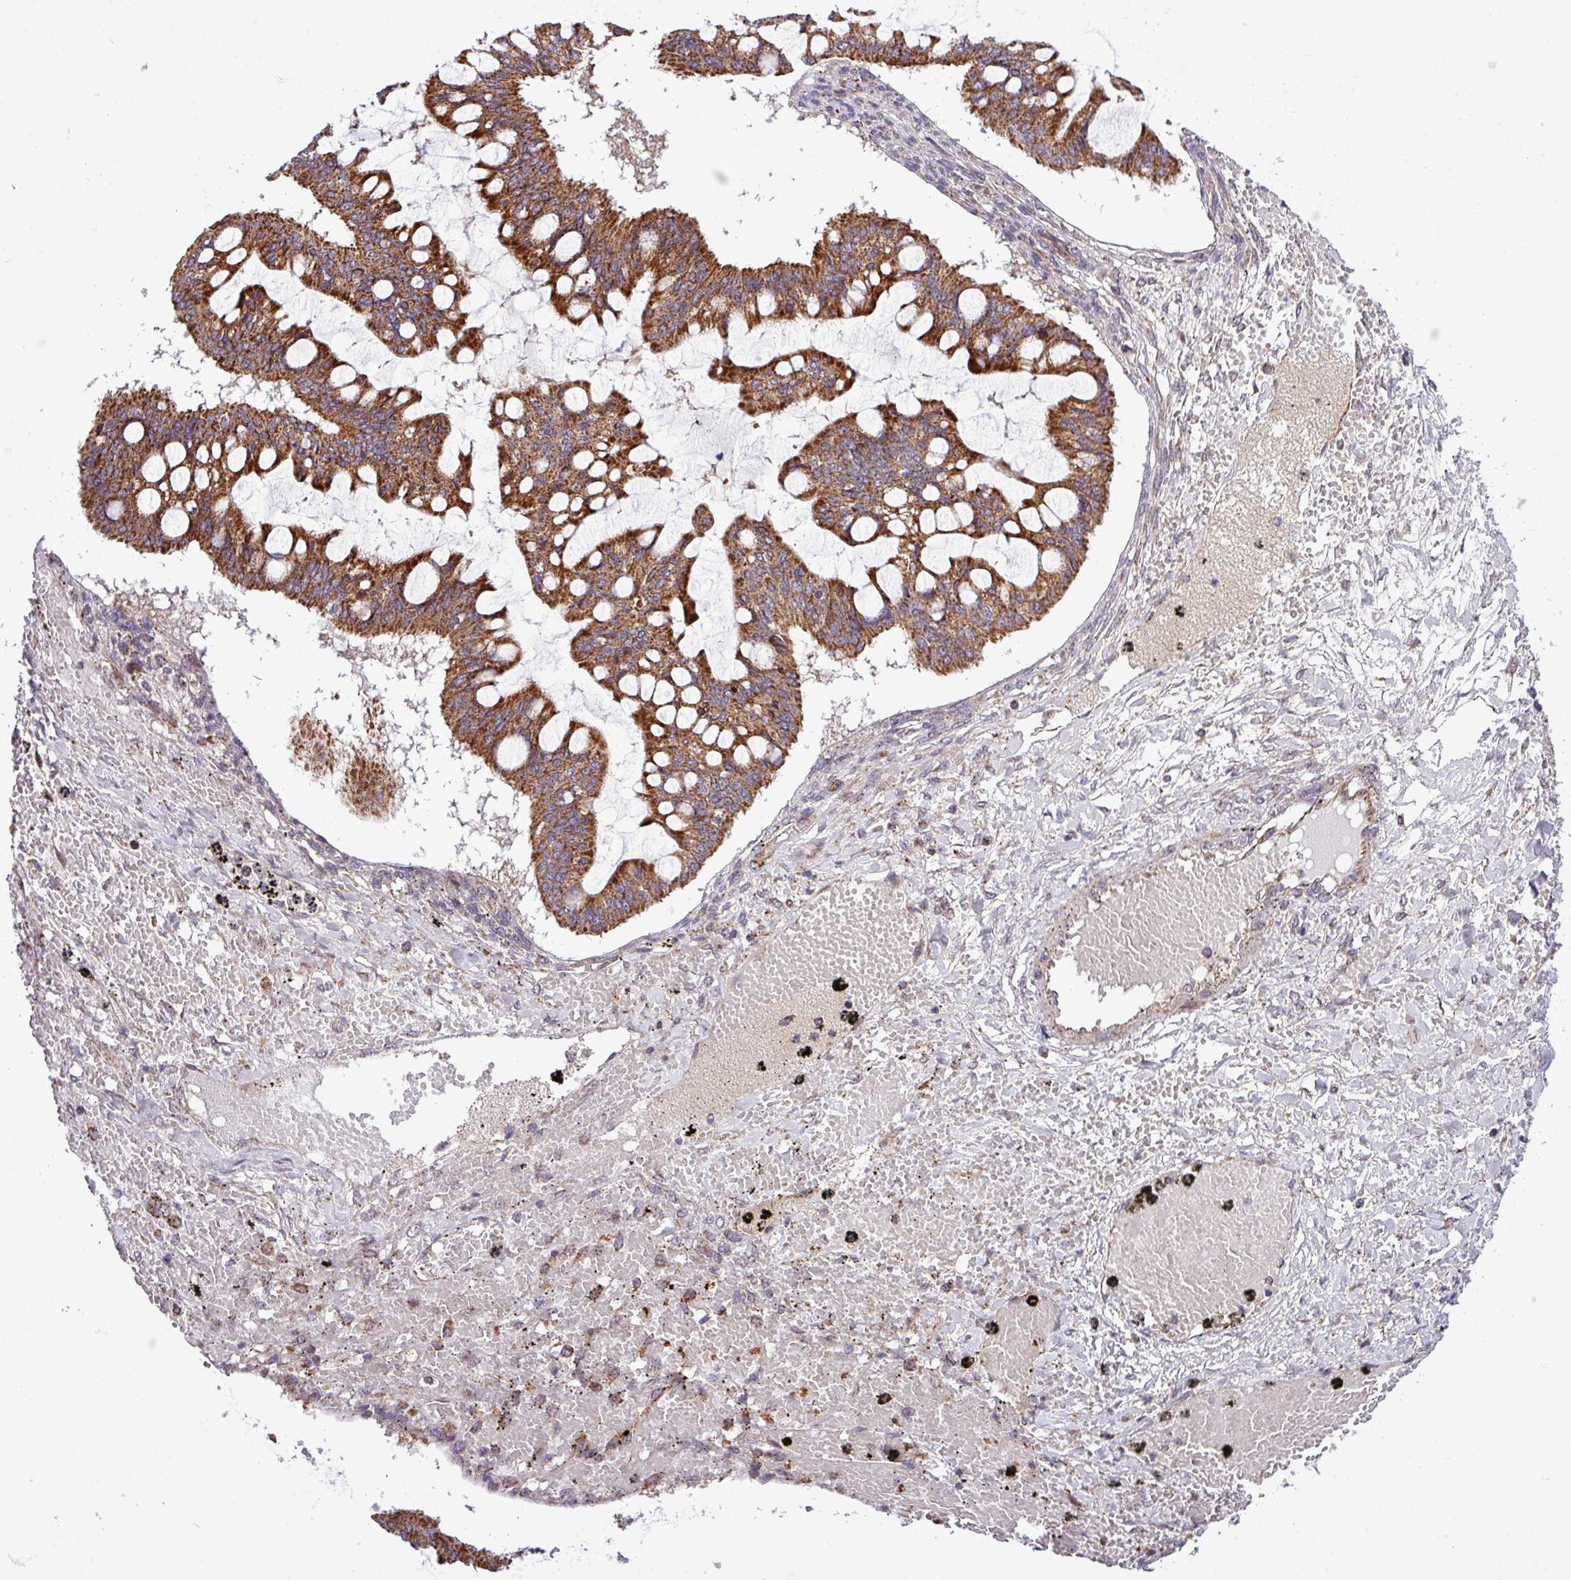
{"staining": {"intensity": "strong", "quantity": ">75%", "location": "cytoplasmic/membranous"}, "tissue": "ovarian cancer", "cell_type": "Tumor cells", "image_type": "cancer", "snomed": [{"axis": "morphology", "description": "Cystadenocarcinoma, mucinous, NOS"}, {"axis": "topography", "description": "Ovary"}], "caption": "Strong cytoplasmic/membranous positivity for a protein is identified in about >75% of tumor cells of ovarian mucinous cystadenocarcinoma using immunohistochemistry (IHC).", "gene": "B3GNT9", "patient": {"sex": "female", "age": 73}}